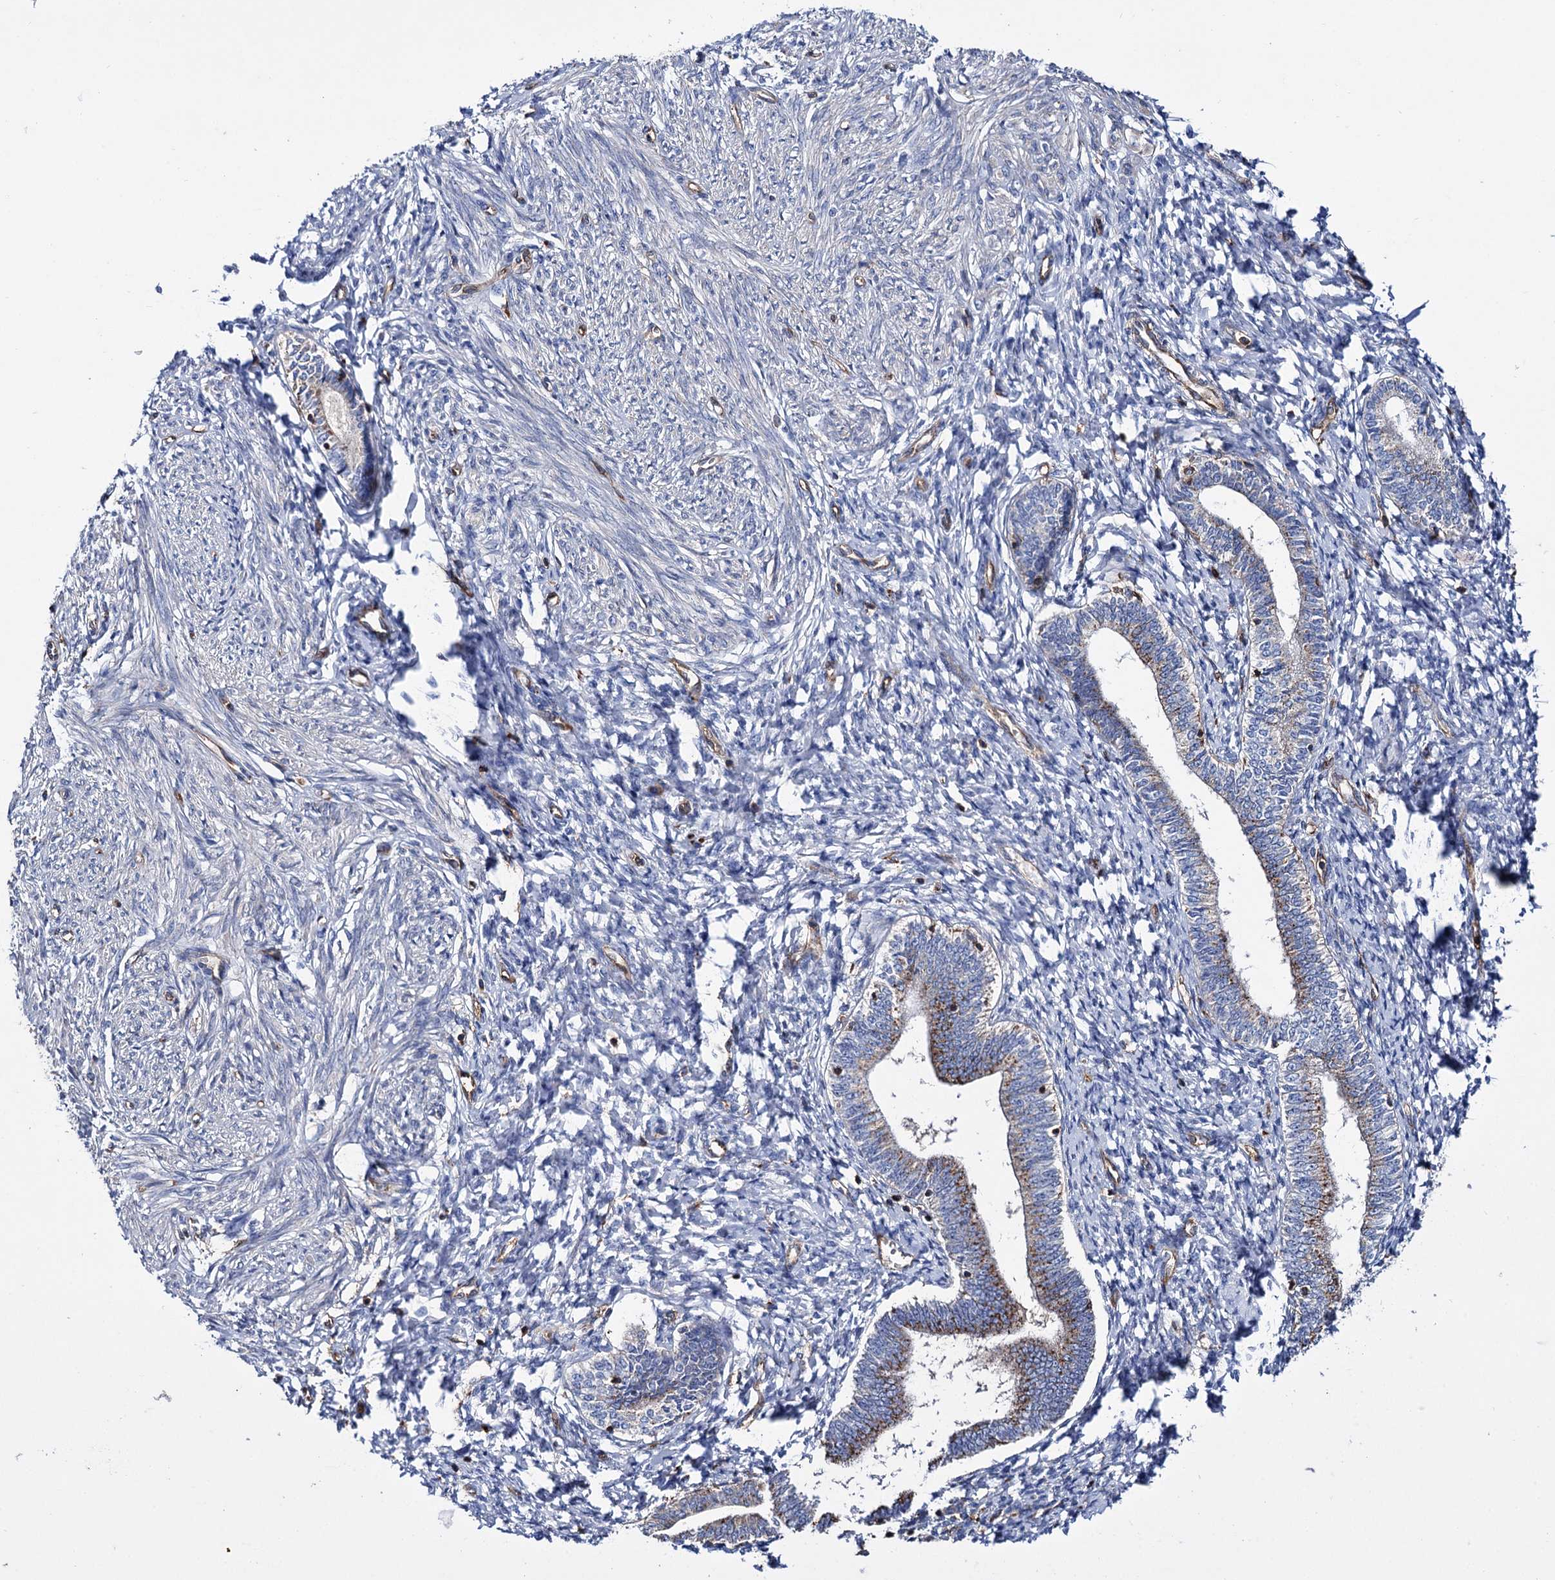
{"staining": {"intensity": "negative", "quantity": "none", "location": "none"}, "tissue": "endometrium", "cell_type": "Cells in endometrial stroma", "image_type": "normal", "snomed": [{"axis": "morphology", "description": "Normal tissue, NOS"}, {"axis": "topography", "description": "Endometrium"}], "caption": "IHC photomicrograph of normal endometrium stained for a protein (brown), which reveals no staining in cells in endometrial stroma. (Immunohistochemistry (ihc), brightfield microscopy, high magnification).", "gene": "SCPEP1", "patient": {"sex": "female", "age": 72}}